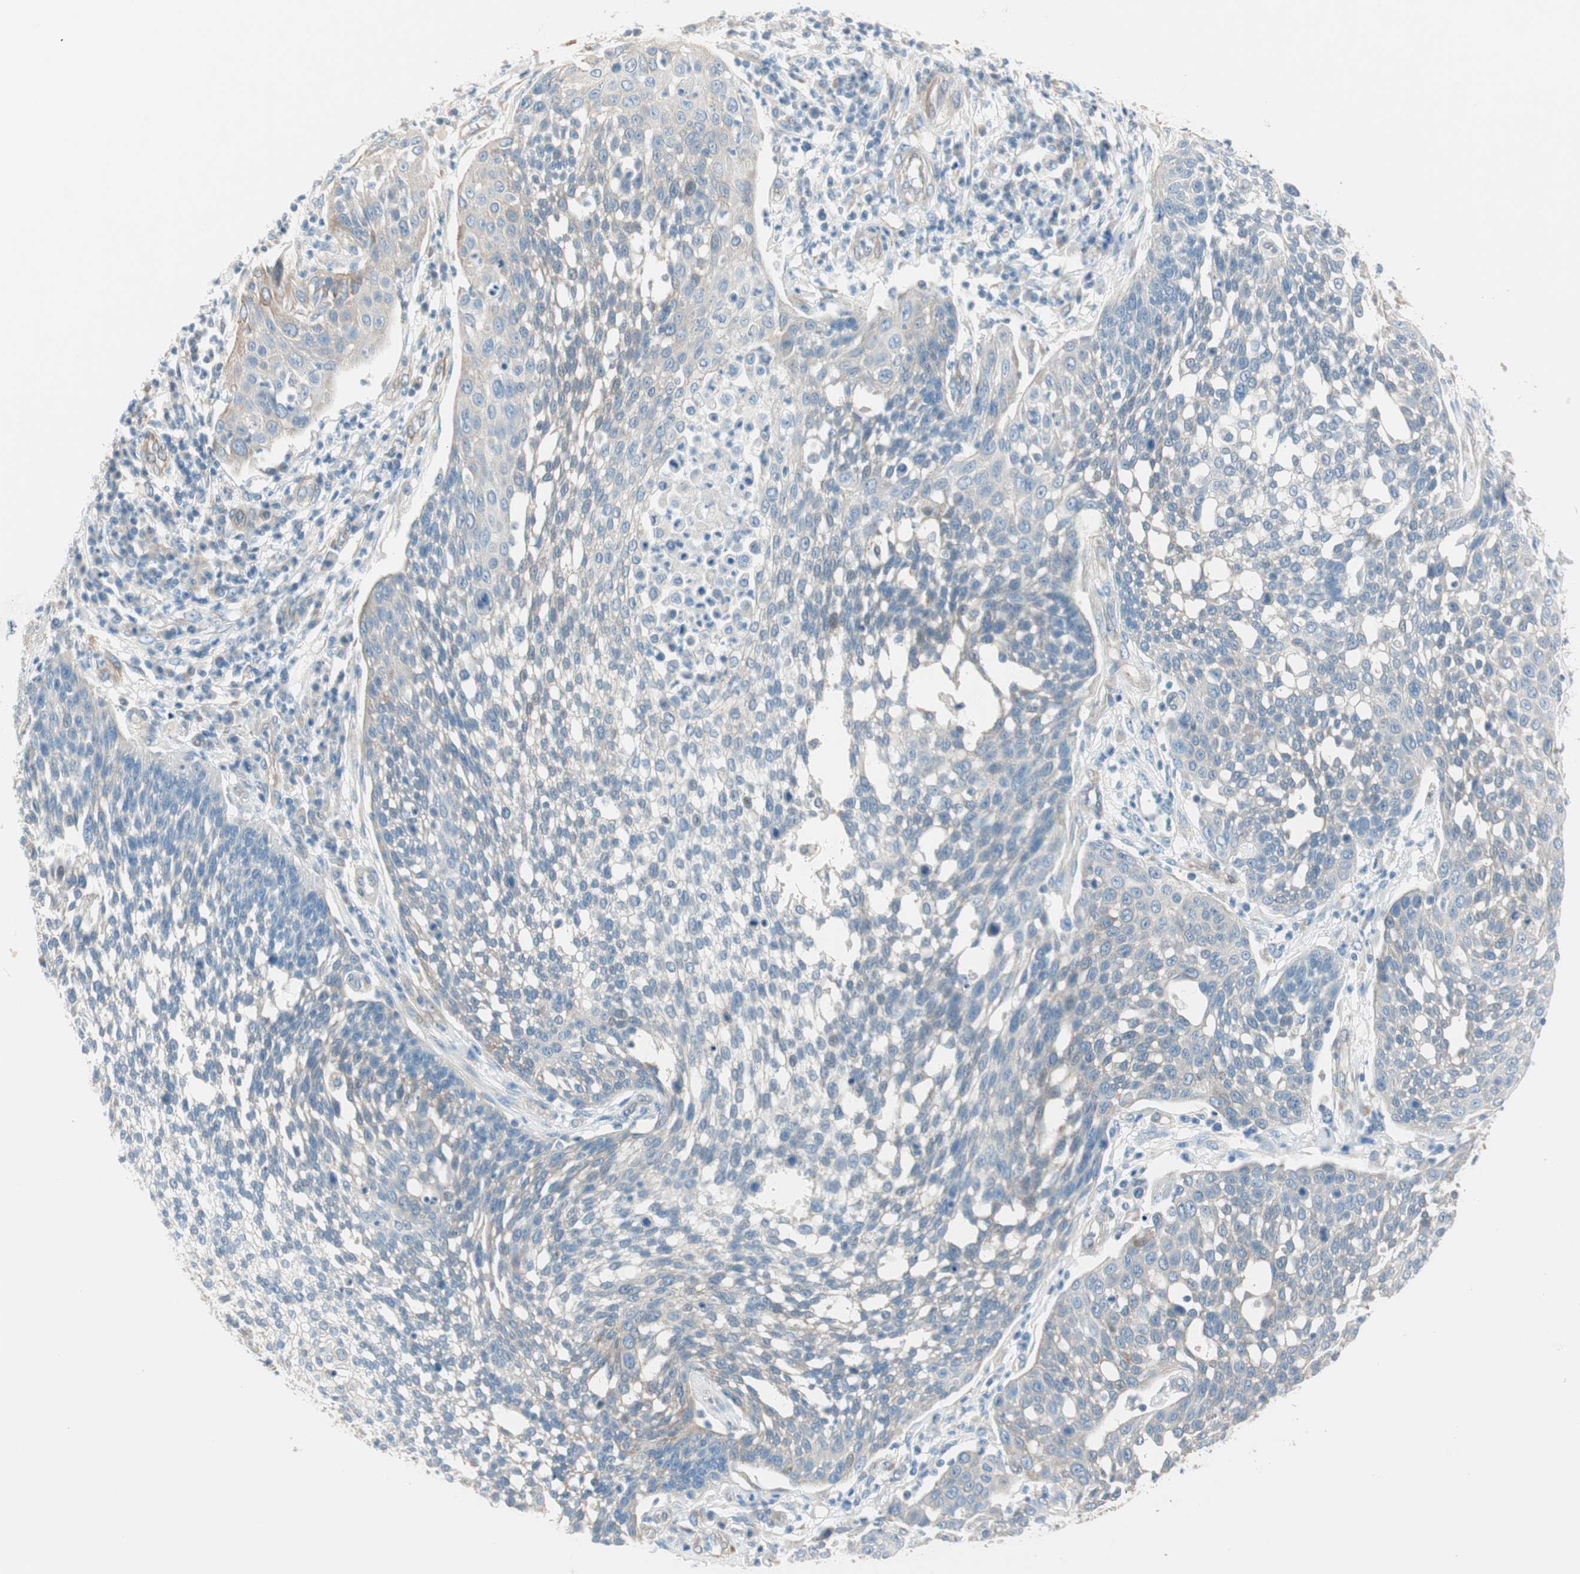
{"staining": {"intensity": "moderate", "quantity": "<25%", "location": "cytoplasmic/membranous"}, "tissue": "cervical cancer", "cell_type": "Tumor cells", "image_type": "cancer", "snomed": [{"axis": "morphology", "description": "Squamous cell carcinoma, NOS"}, {"axis": "topography", "description": "Cervix"}], "caption": "IHC (DAB (3,3'-diaminobenzidine)) staining of cervical squamous cell carcinoma demonstrates moderate cytoplasmic/membranous protein positivity in about <25% of tumor cells. Immunohistochemistry stains the protein of interest in brown and the nuclei are stained blue.", "gene": "CDK3", "patient": {"sex": "female", "age": 34}}